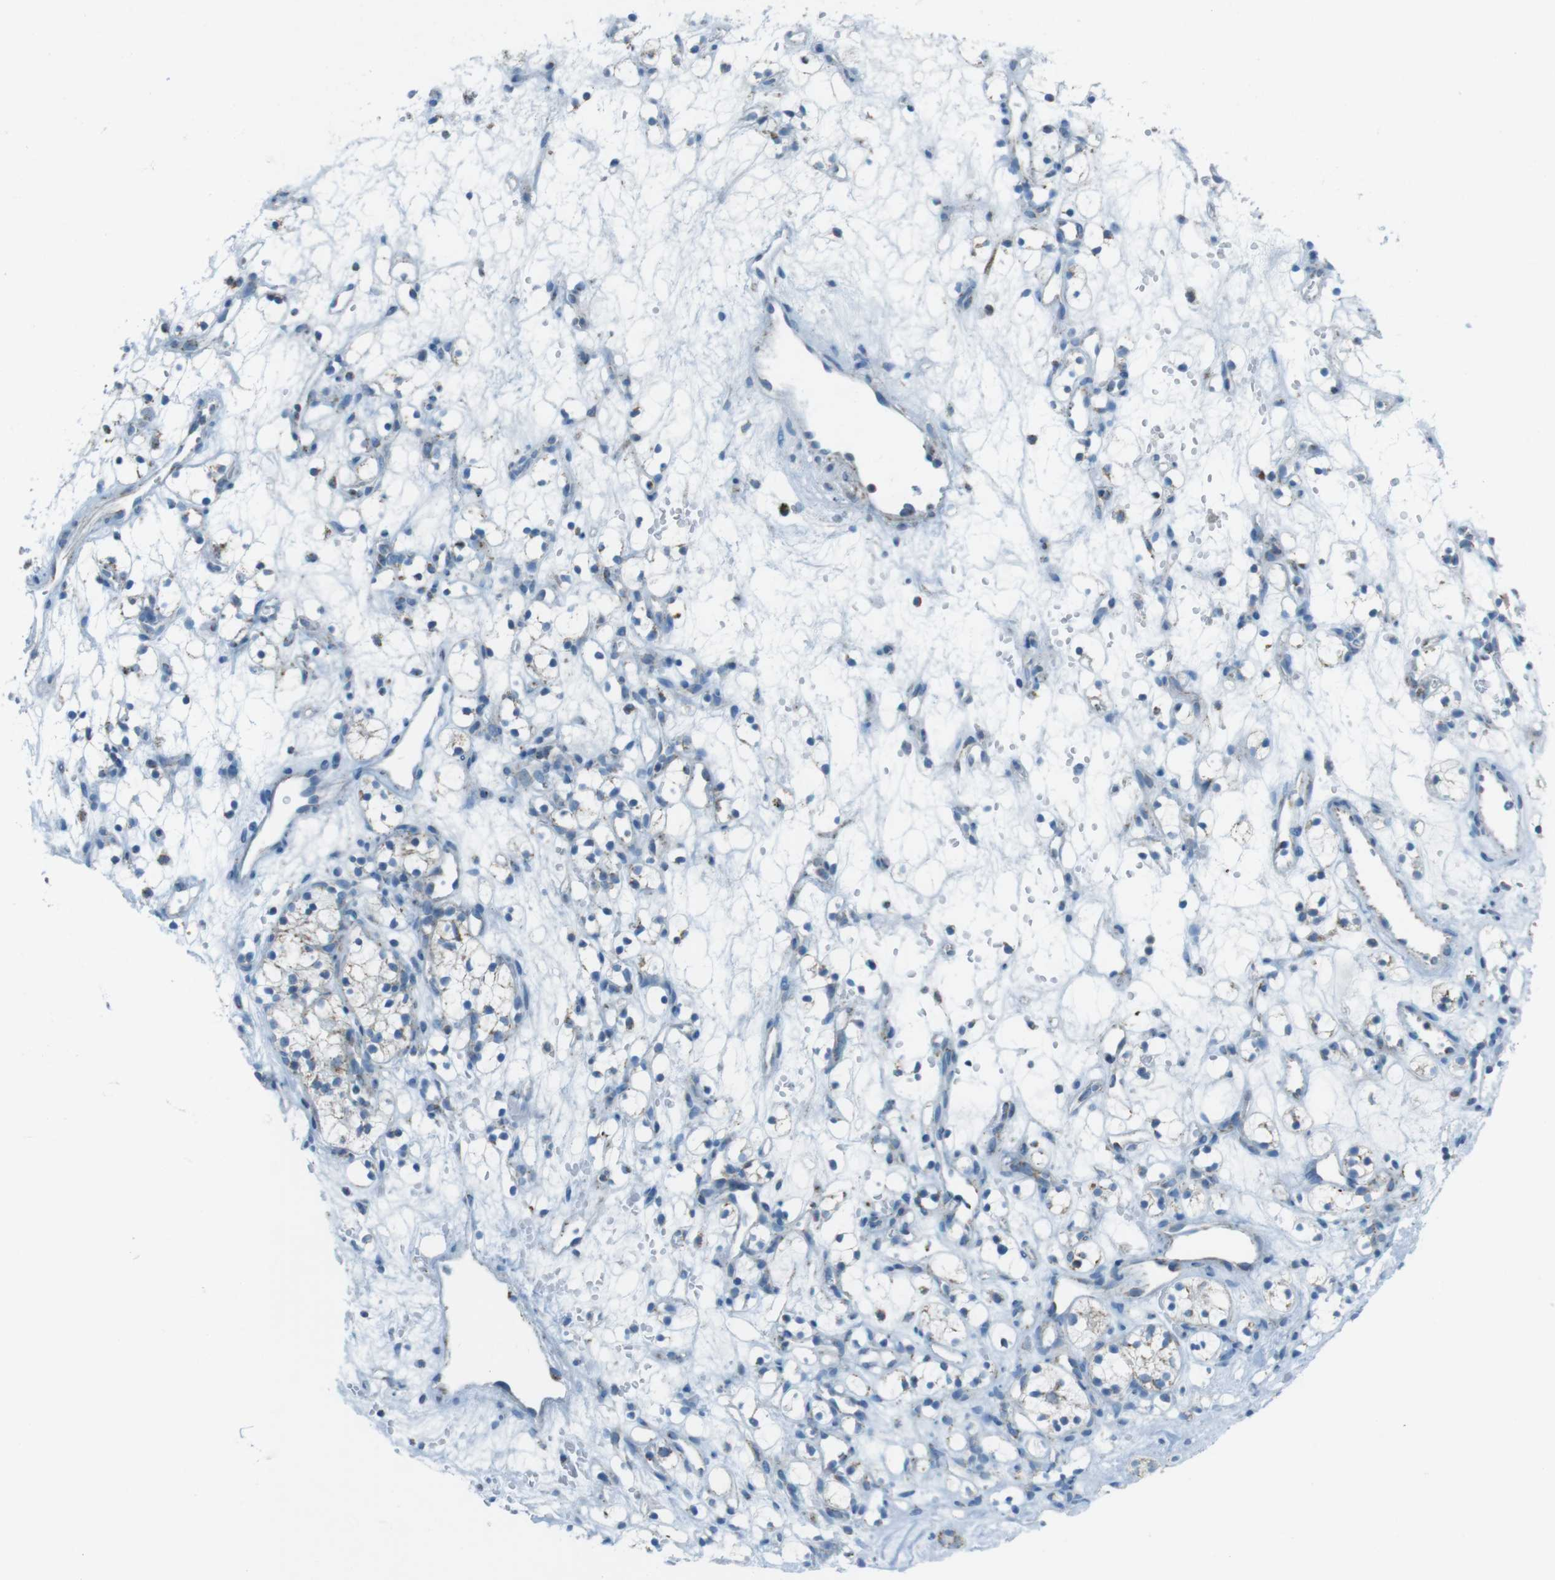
{"staining": {"intensity": "negative", "quantity": "none", "location": "none"}, "tissue": "renal cancer", "cell_type": "Tumor cells", "image_type": "cancer", "snomed": [{"axis": "morphology", "description": "Adenocarcinoma, NOS"}, {"axis": "topography", "description": "Kidney"}], "caption": "Adenocarcinoma (renal) was stained to show a protein in brown. There is no significant expression in tumor cells.", "gene": "DNAJA3", "patient": {"sex": "female", "age": 60}}